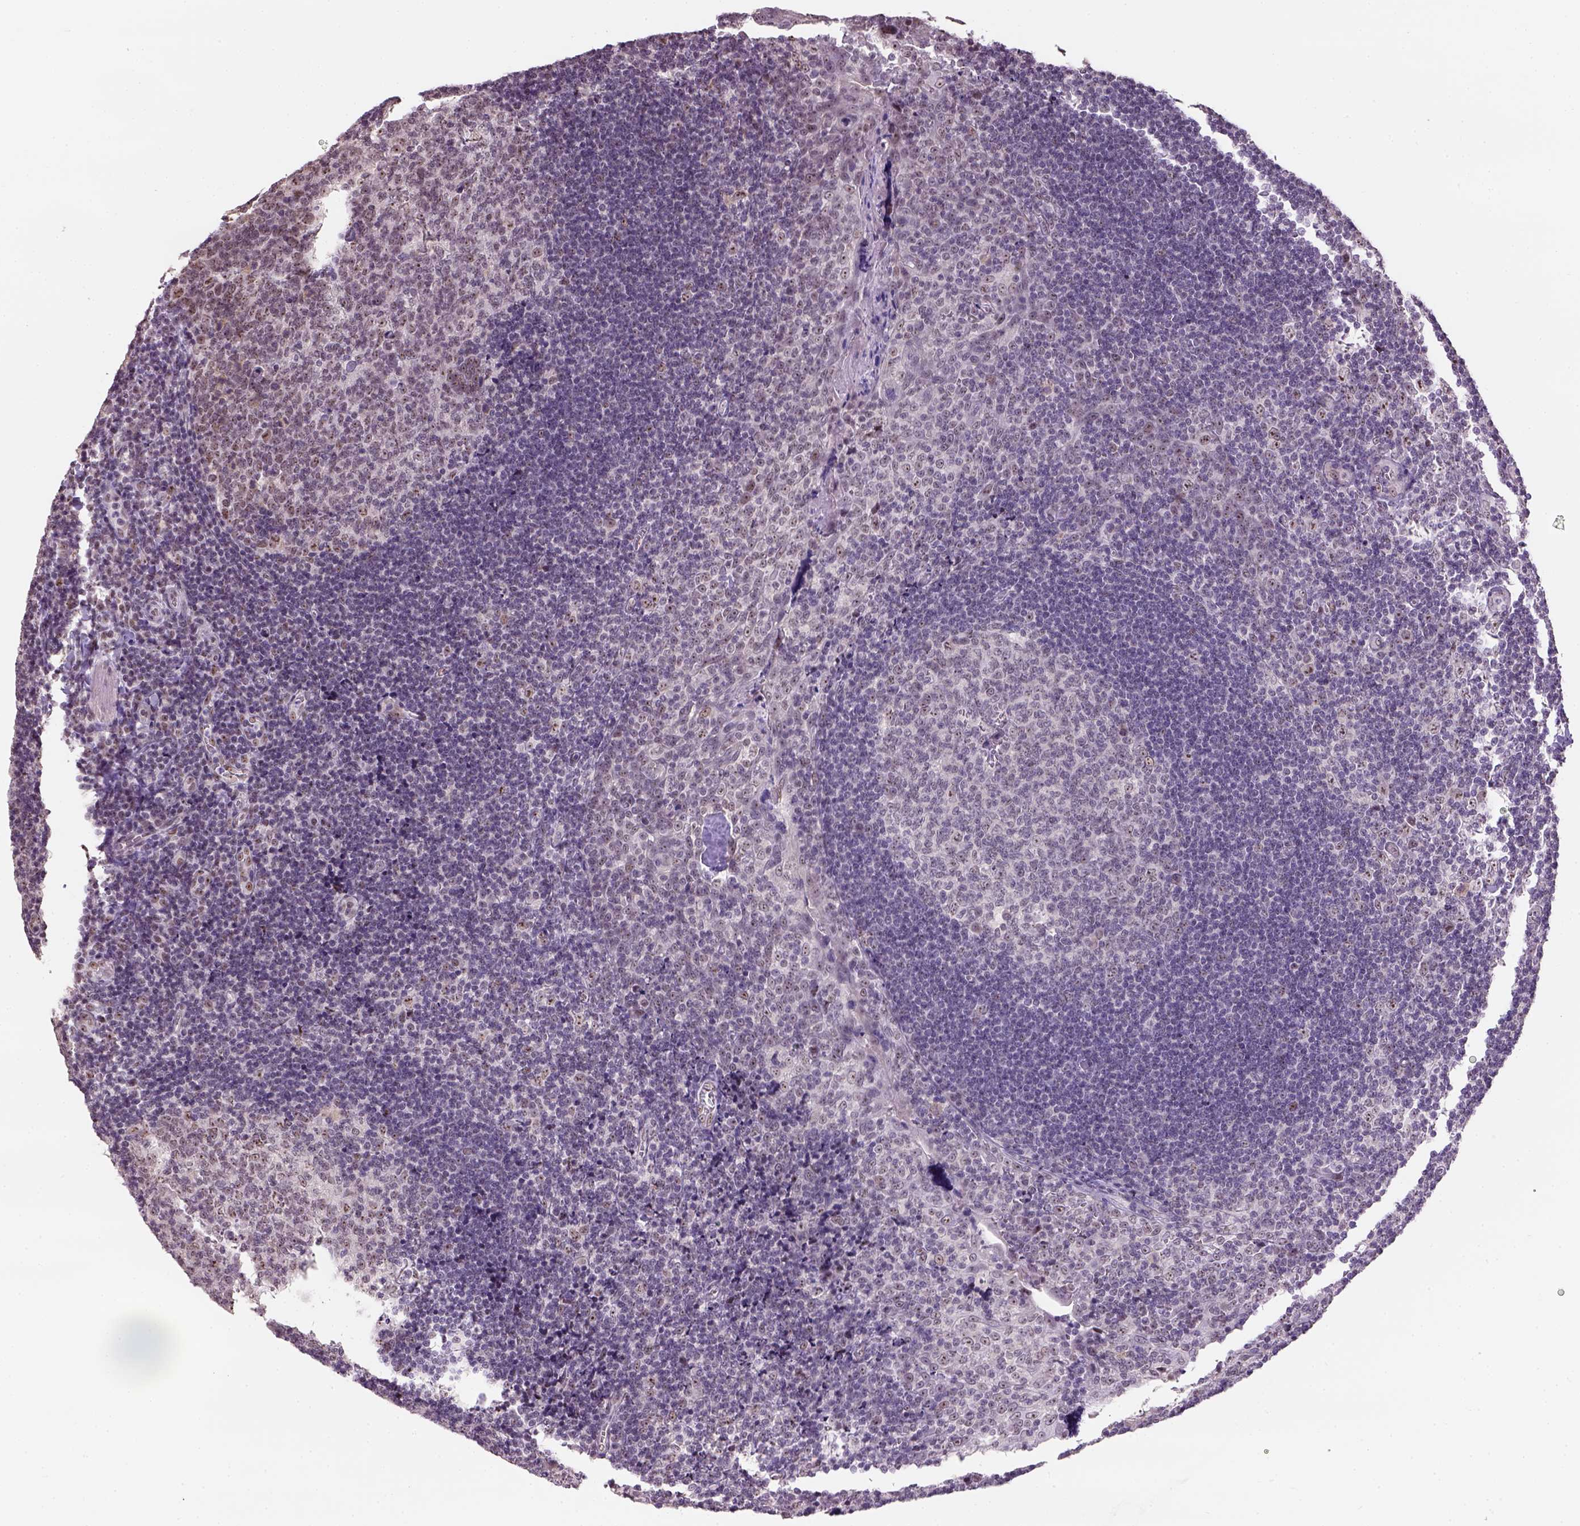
{"staining": {"intensity": "weak", "quantity": "<25%", "location": "nuclear"}, "tissue": "tonsil", "cell_type": "Germinal center cells", "image_type": "normal", "snomed": [{"axis": "morphology", "description": "Normal tissue, NOS"}, {"axis": "morphology", "description": "Inflammation, NOS"}, {"axis": "topography", "description": "Tonsil"}], "caption": "Immunohistochemical staining of benign human tonsil exhibits no significant expression in germinal center cells. Brightfield microscopy of IHC stained with DAB (3,3'-diaminobenzidine) (brown) and hematoxylin (blue), captured at high magnification.", "gene": "DDX50", "patient": {"sex": "female", "age": 31}}